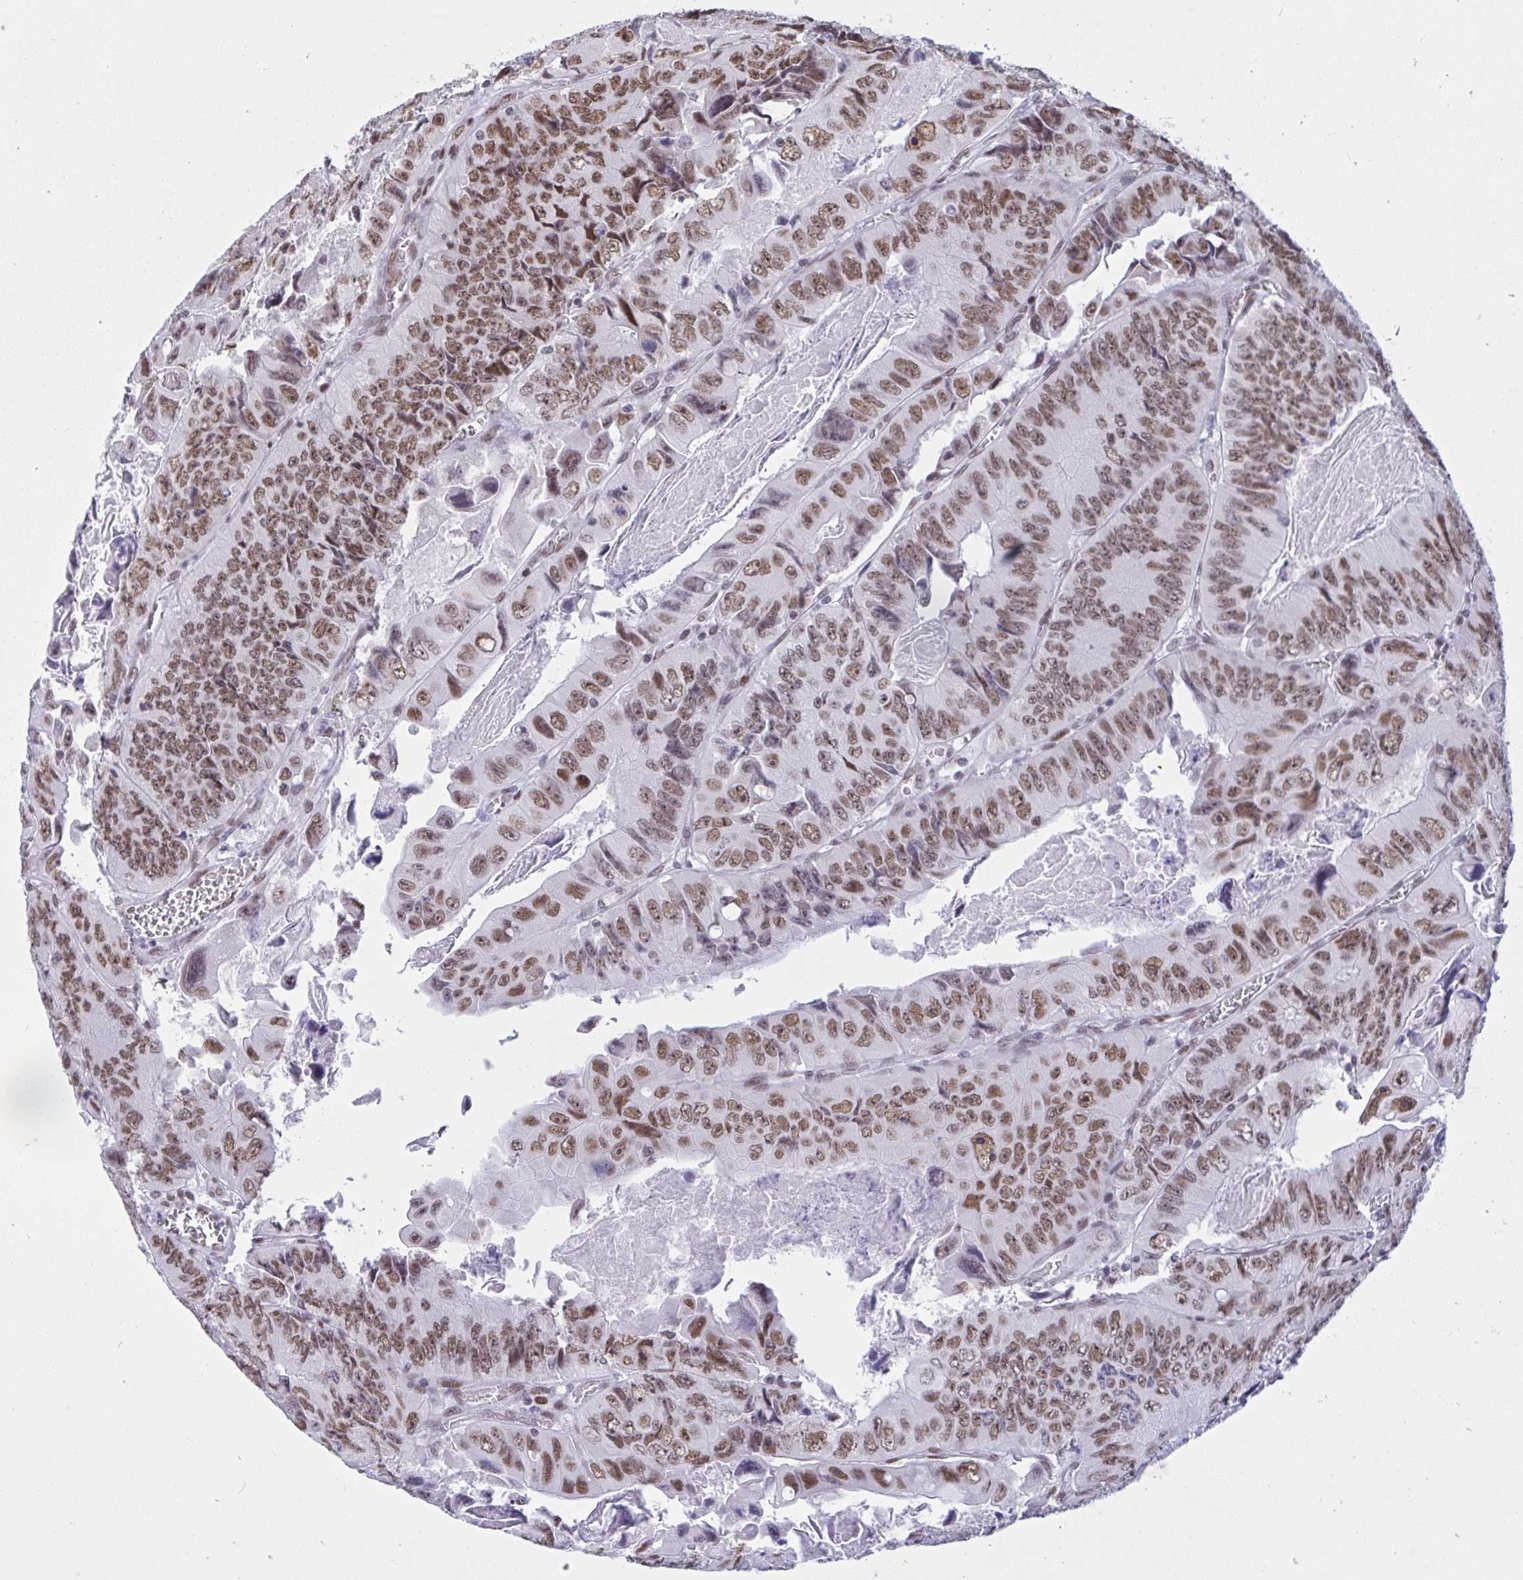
{"staining": {"intensity": "moderate", "quantity": ">75%", "location": "nuclear"}, "tissue": "colorectal cancer", "cell_type": "Tumor cells", "image_type": "cancer", "snomed": [{"axis": "morphology", "description": "Adenocarcinoma, NOS"}, {"axis": "topography", "description": "Colon"}], "caption": "Immunohistochemical staining of human colorectal adenocarcinoma displays medium levels of moderate nuclear staining in about >75% of tumor cells.", "gene": "CBFA2T2", "patient": {"sex": "female", "age": 84}}